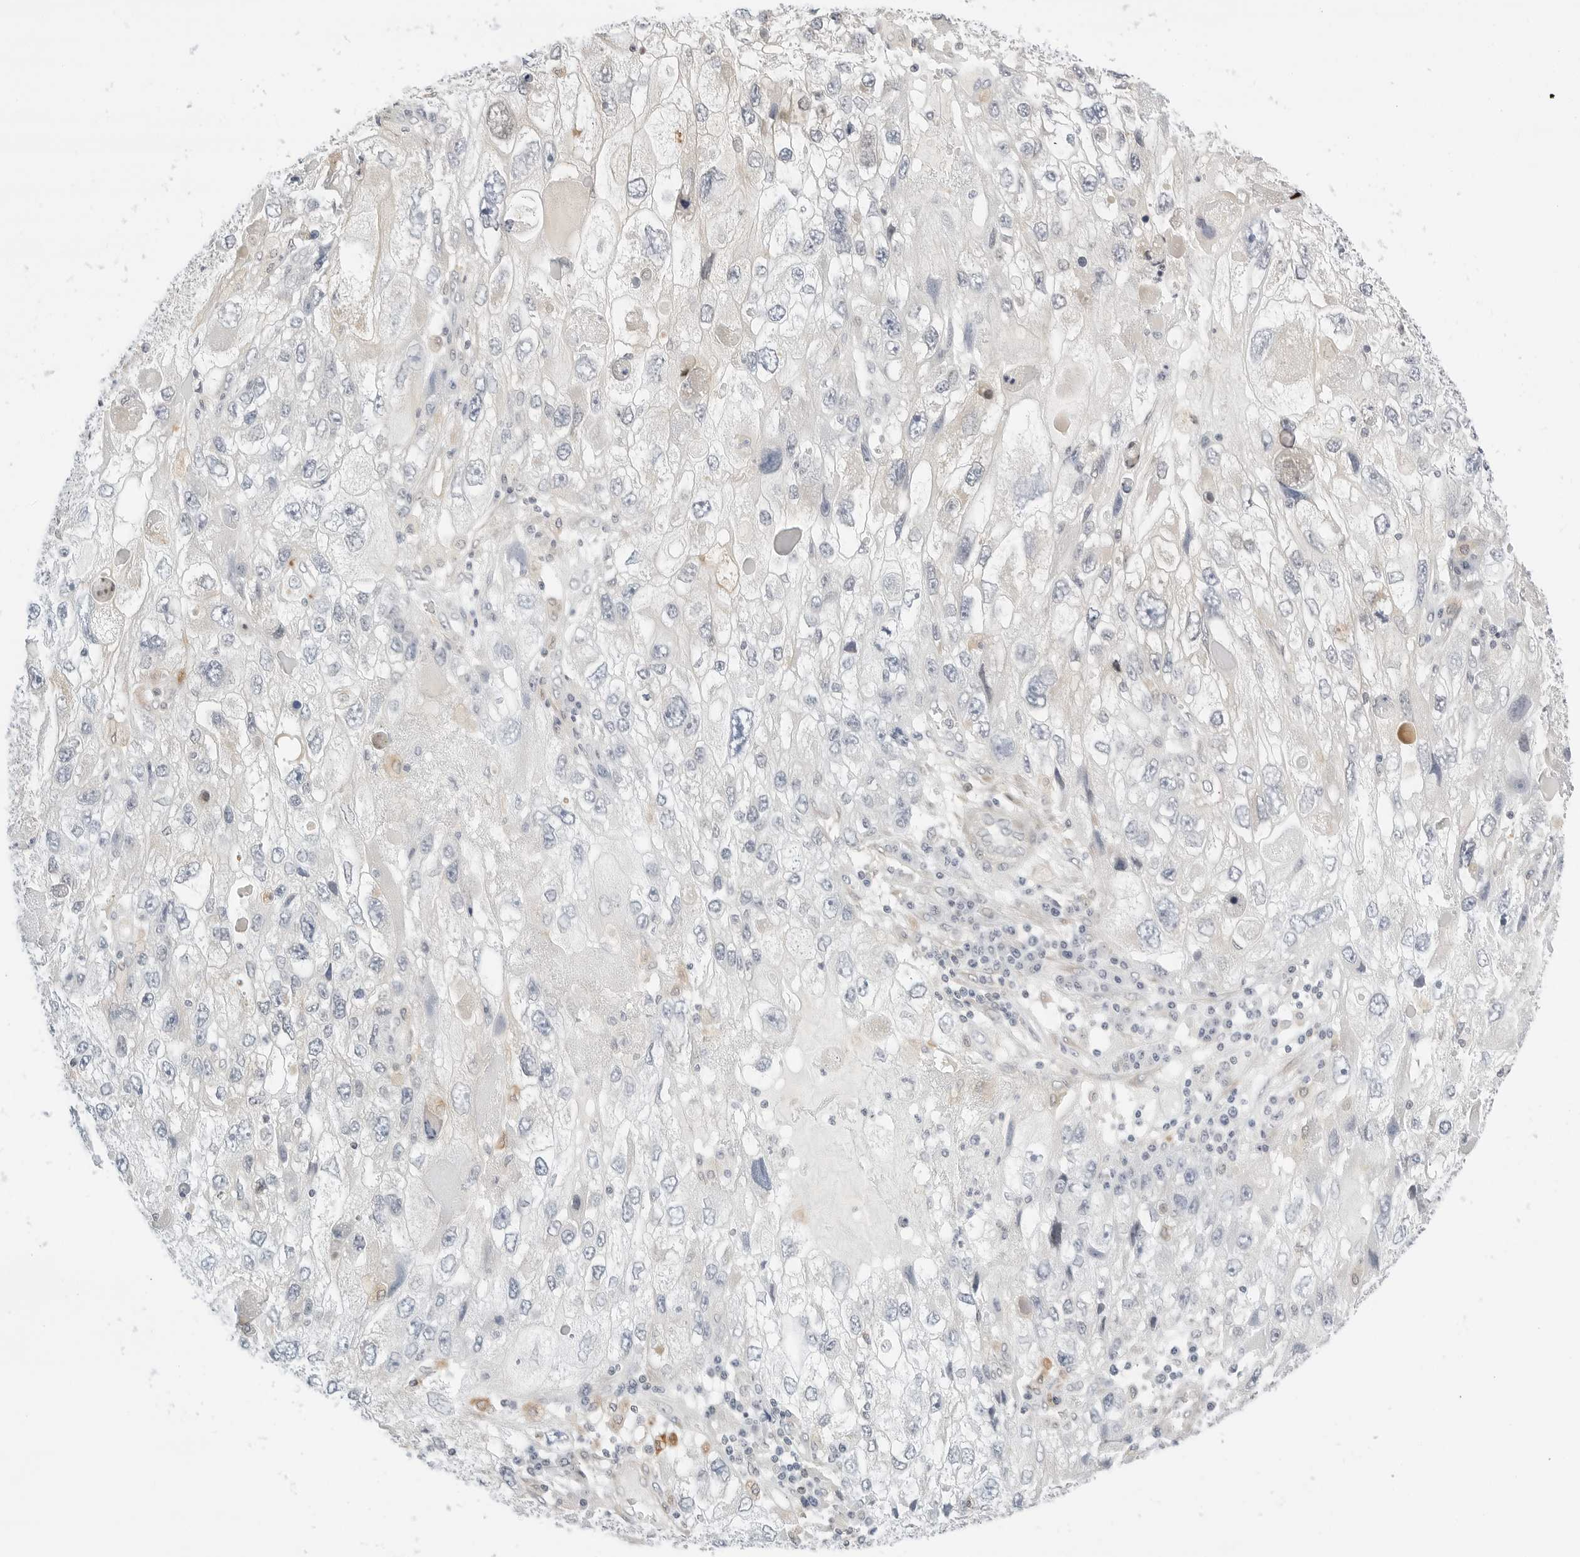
{"staining": {"intensity": "negative", "quantity": "none", "location": "none"}, "tissue": "endometrial cancer", "cell_type": "Tumor cells", "image_type": "cancer", "snomed": [{"axis": "morphology", "description": "Adenocarcinoma, NOS"}, {"axis": "topography", "description": "Endometrium"}], "caption": "Endometrial adenocarcinoma was stained to show a protein in brown. There is no significant expression in tumor cells.", "gene": "TEKT2", "patient": {"sex": "female", "age": 49}}